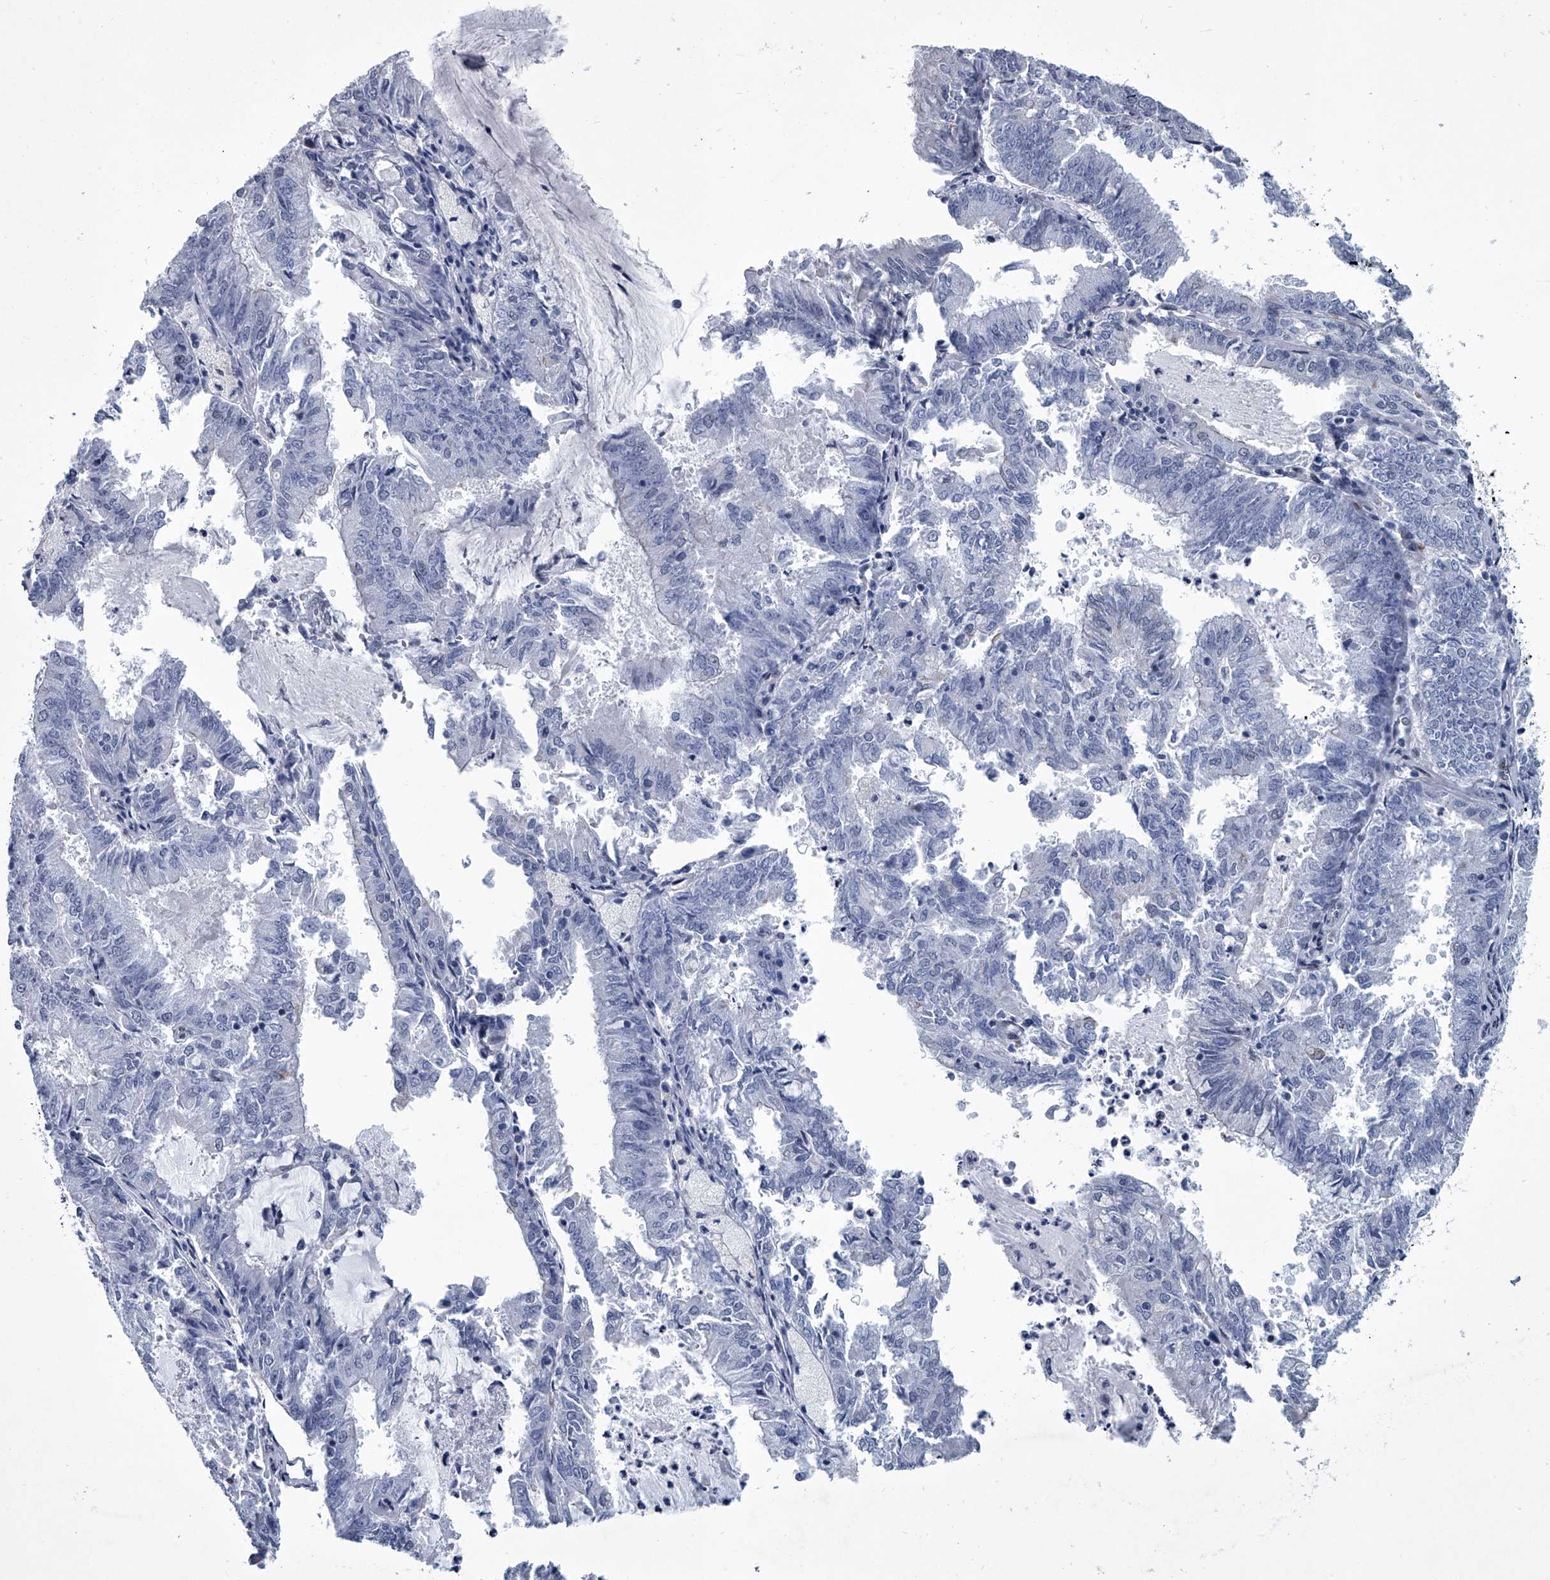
{"staining": {"intensity": "negative", "quantity": "none", "location": "none"}, "tissue": "endometrial cancer", "cell_type": "Tumor cells", "image_type": "cancer", "snomed": [{"axis": "morphology", "description": "Adenocarcinoma, NOS"}, {"axis": "topography", "description": "Endometrium"}], "caption": "An immunohistochemistry photomicrograph of adenocarcinoma (endometrial) is shown. There is no staining in tumor cells of adenocarcinoma (endometrial). (Stains: DAB (3,3'-diaminobenzidine) immunohistochemistry with hematoxylin counter stain, Microscopy: brightfield microscopy at high magnification).", "gene": "PPP2R5D", "patient": {"sex": "female", "age": 57}}